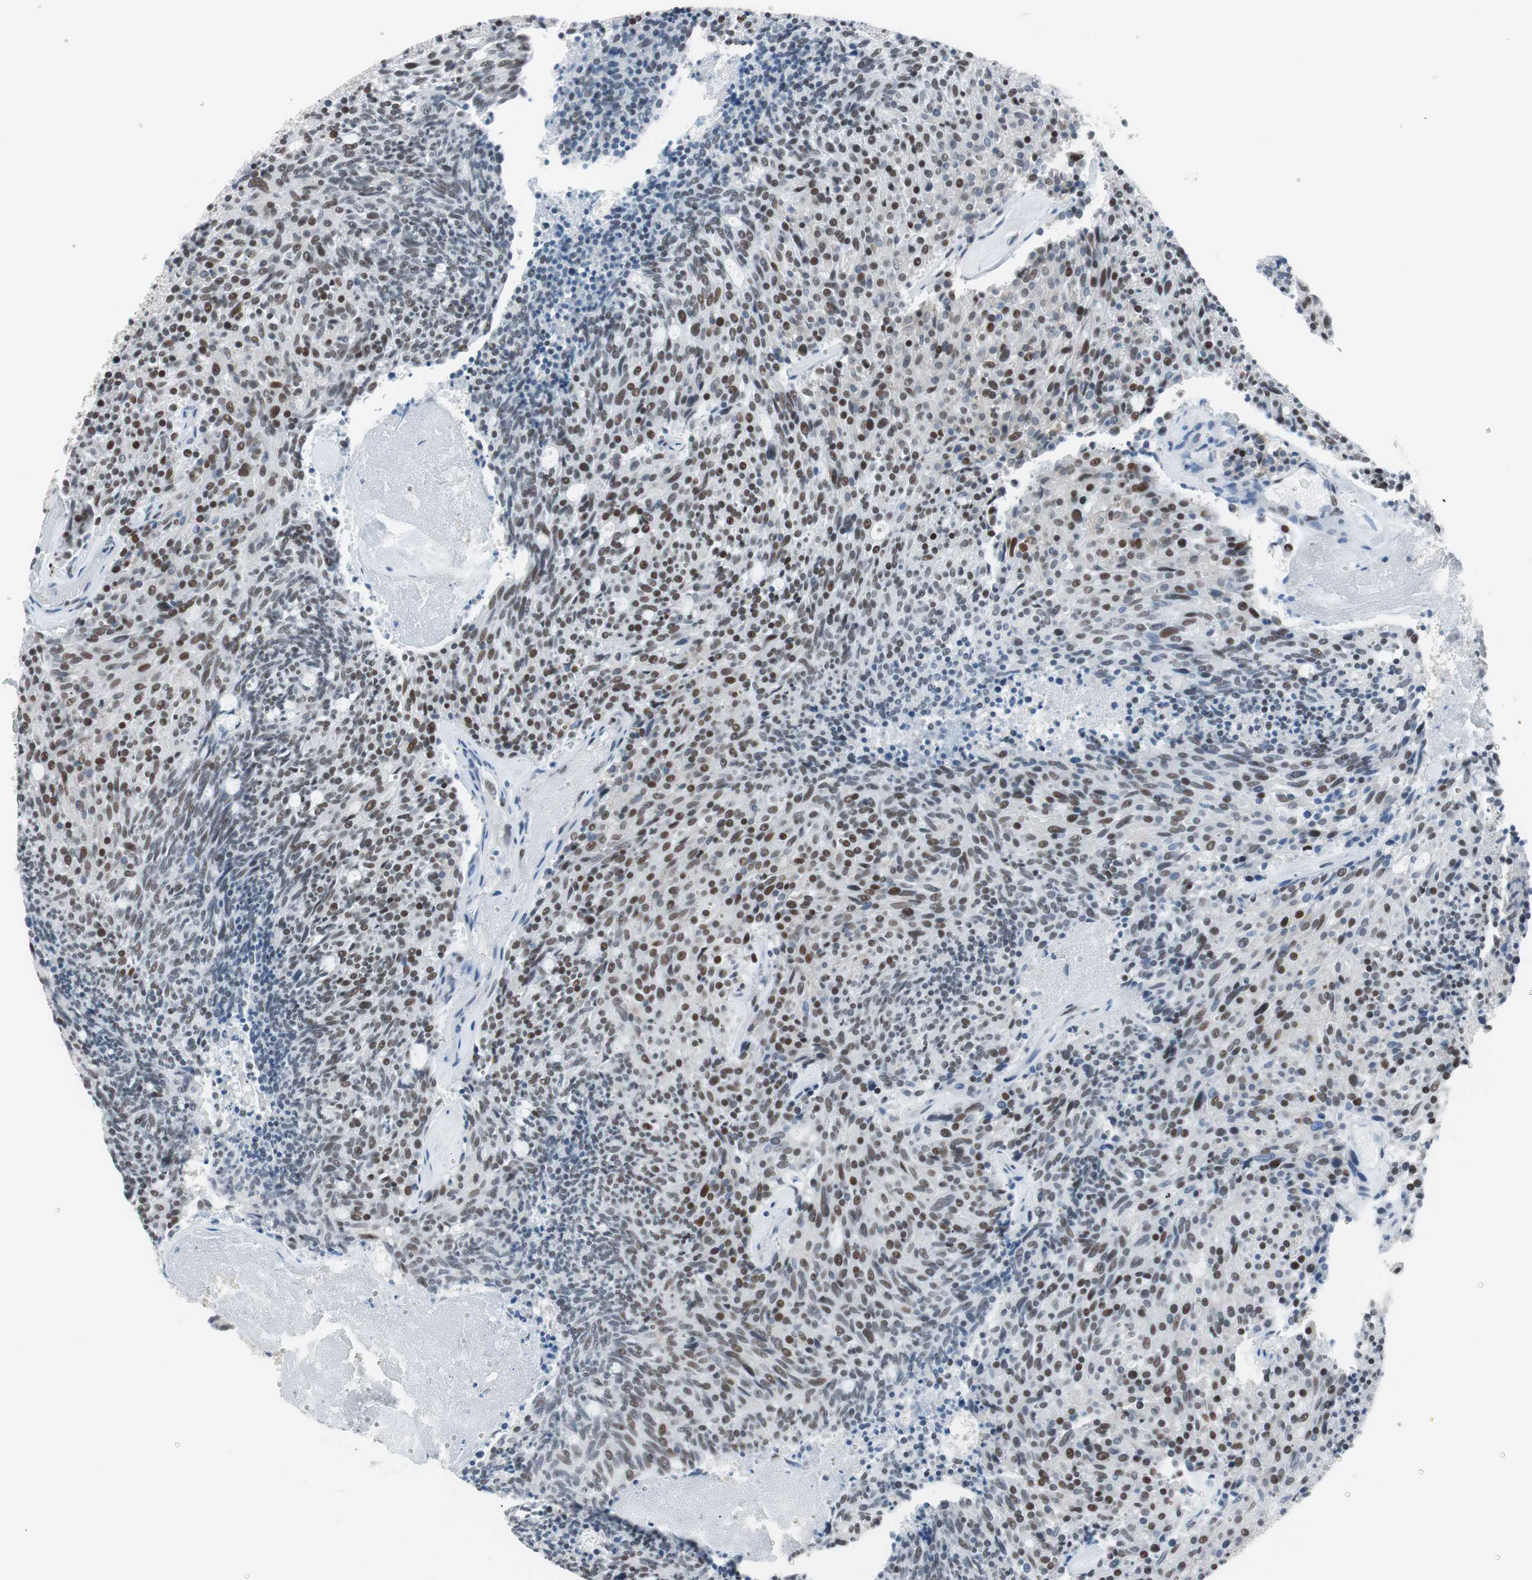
{"staining": {"intensity": "moderate", "quantity": "25%-75%", "location": "nuclear"}, "tissue": "carcinoid", "cell_type": "Tumor cells", "image_type": "cancer", "snomed": [{"axis": "morphology", "description": "Carcinoid, malignant, NOS"}, {"axis": "topography", "description": "Pancreas"}], "caption": "Carcinoid was stained to show a protein in brown. There is medium levels of moderate nuclear positivity in approximately 25%-75% of tumor cells.", "gene": "ARID1A", "patient": {"sex": "female", "age": 54}}